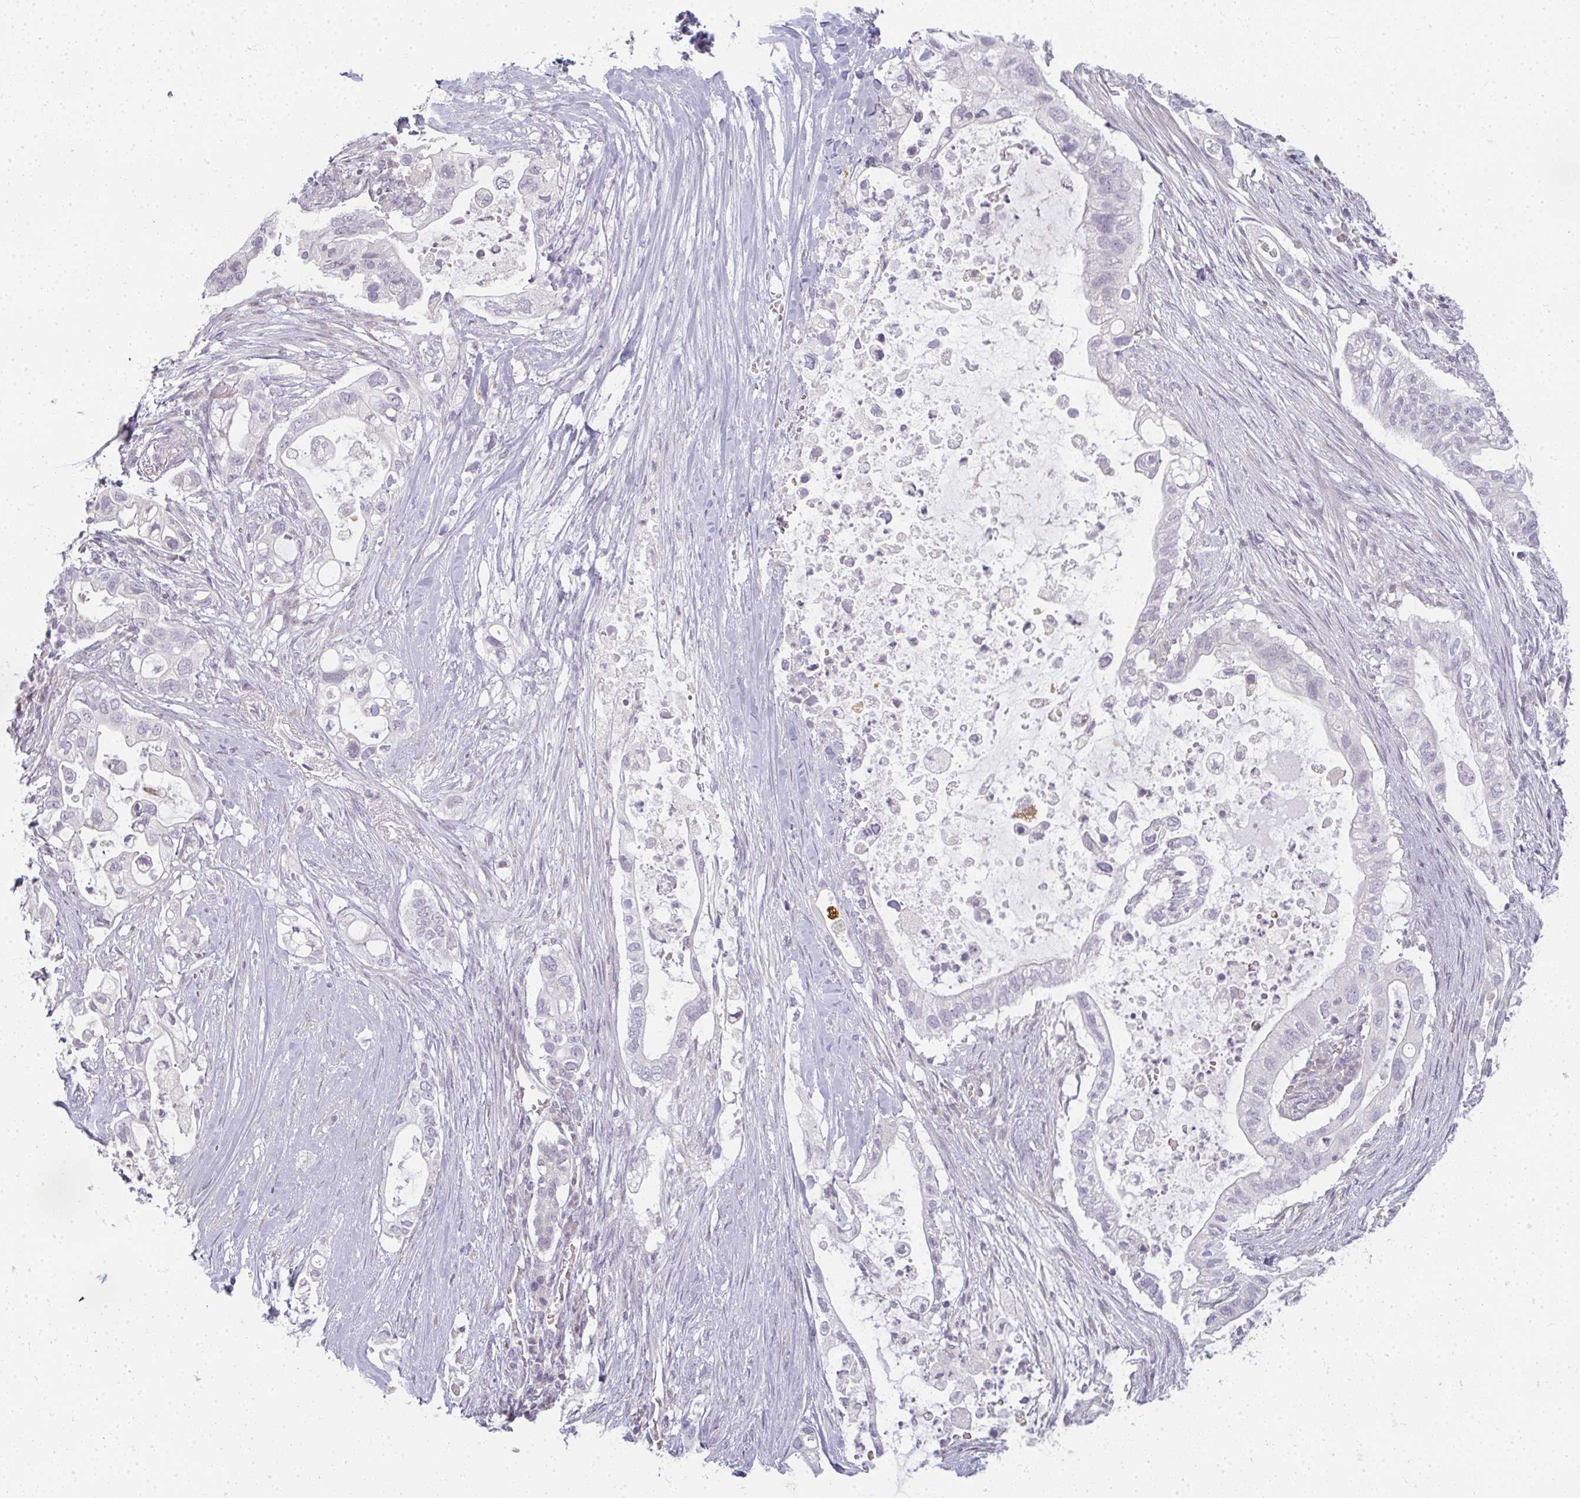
{"staining": {"intensity": "negative", "quantity": "none", "location": "none"}, "tissue": "pancreatic cancer", "cell_type": "Tumor cells", "image_type": "cancer", "snomed": [{"axis": "morphology", "description": "Adenocarcinoma, NOS"}, {"axis": "topography", "description": "Pancreas"}], "caption": "Immunohistochemical staining of pancreatic cancer (adenocarcinoma) demonstrates no significant expression in tumor cells.", "gene": "RBBP6", "patient": {"sex": "female", "age": 72}}